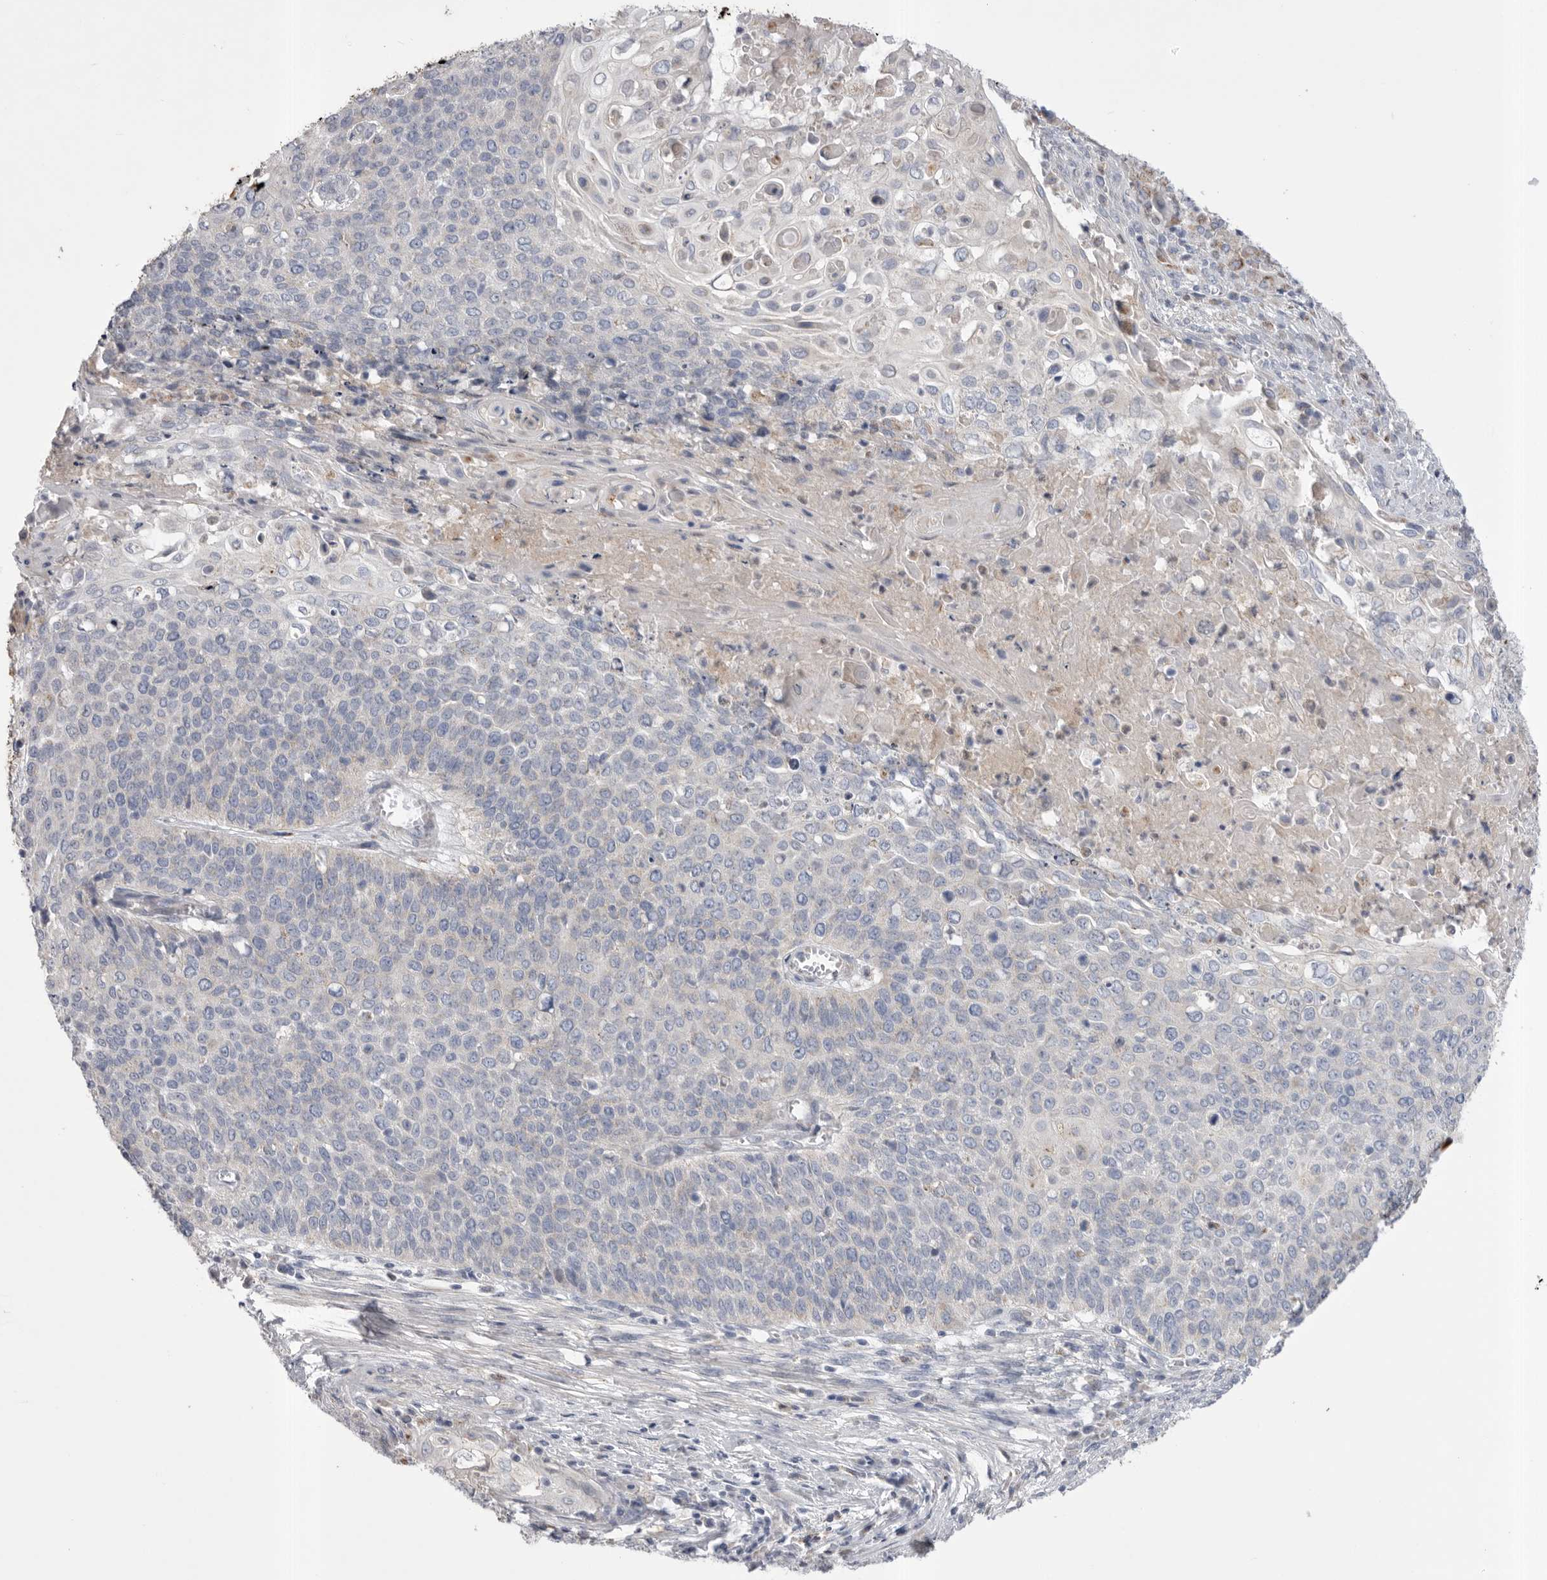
{"staining": {"intensity": "negative", "quantity": "none", "location": "none"}, "tissue": "cervical cancer", "cell_type": "Tumor cells", "image_type": "cancer", "snomed": [{"axis": "morphology", "description": "Squamous cell carcinoma, NOS"}, {"axis": "topography", "description": "Cervix"}], "caption": "Tumor cells are negative for protein expression in human cervical cancer.", "gene": "CCDC126", "patient": {"sex": "female", "age": 39}}